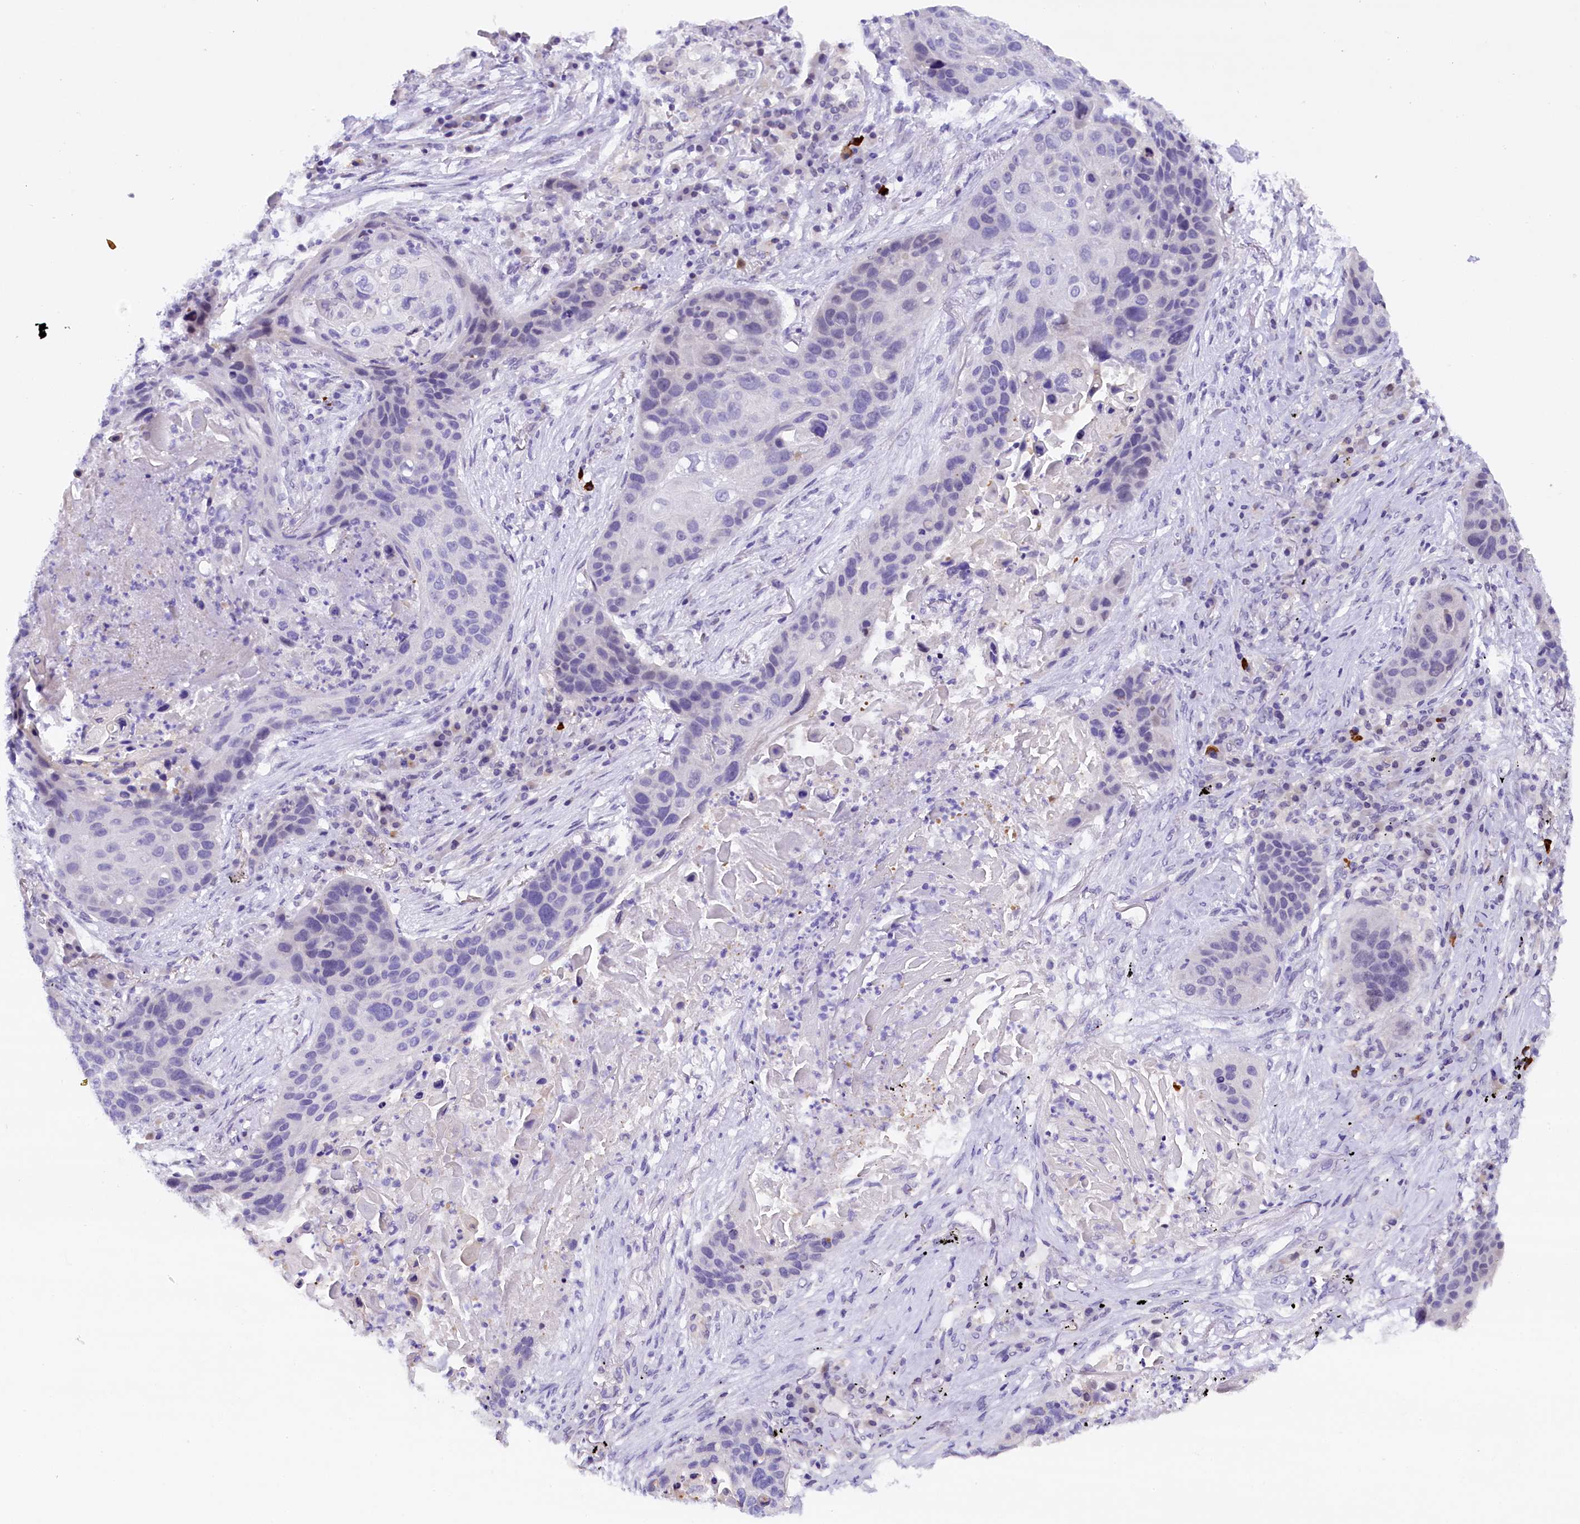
{"staining": {"intensity": "negative", "quantity": "none", "location": "none"}, "tissue": "lung cancer", "cell_type": "Tumor cells", "image_type": "cancer", "snomed": [{"axis": "morphology", "description": "Squamous cell carcinoma, NOS"}, {"axis": "topography", "description": "Lung"}], "caption": "A high-resolution photomicrograph shows IHC staining of squamous cell carcinoma (lung), which displays no significant expression in tumor cells.", "gene": "IQCN", "patient": {"sex": "female", "age": 63}}